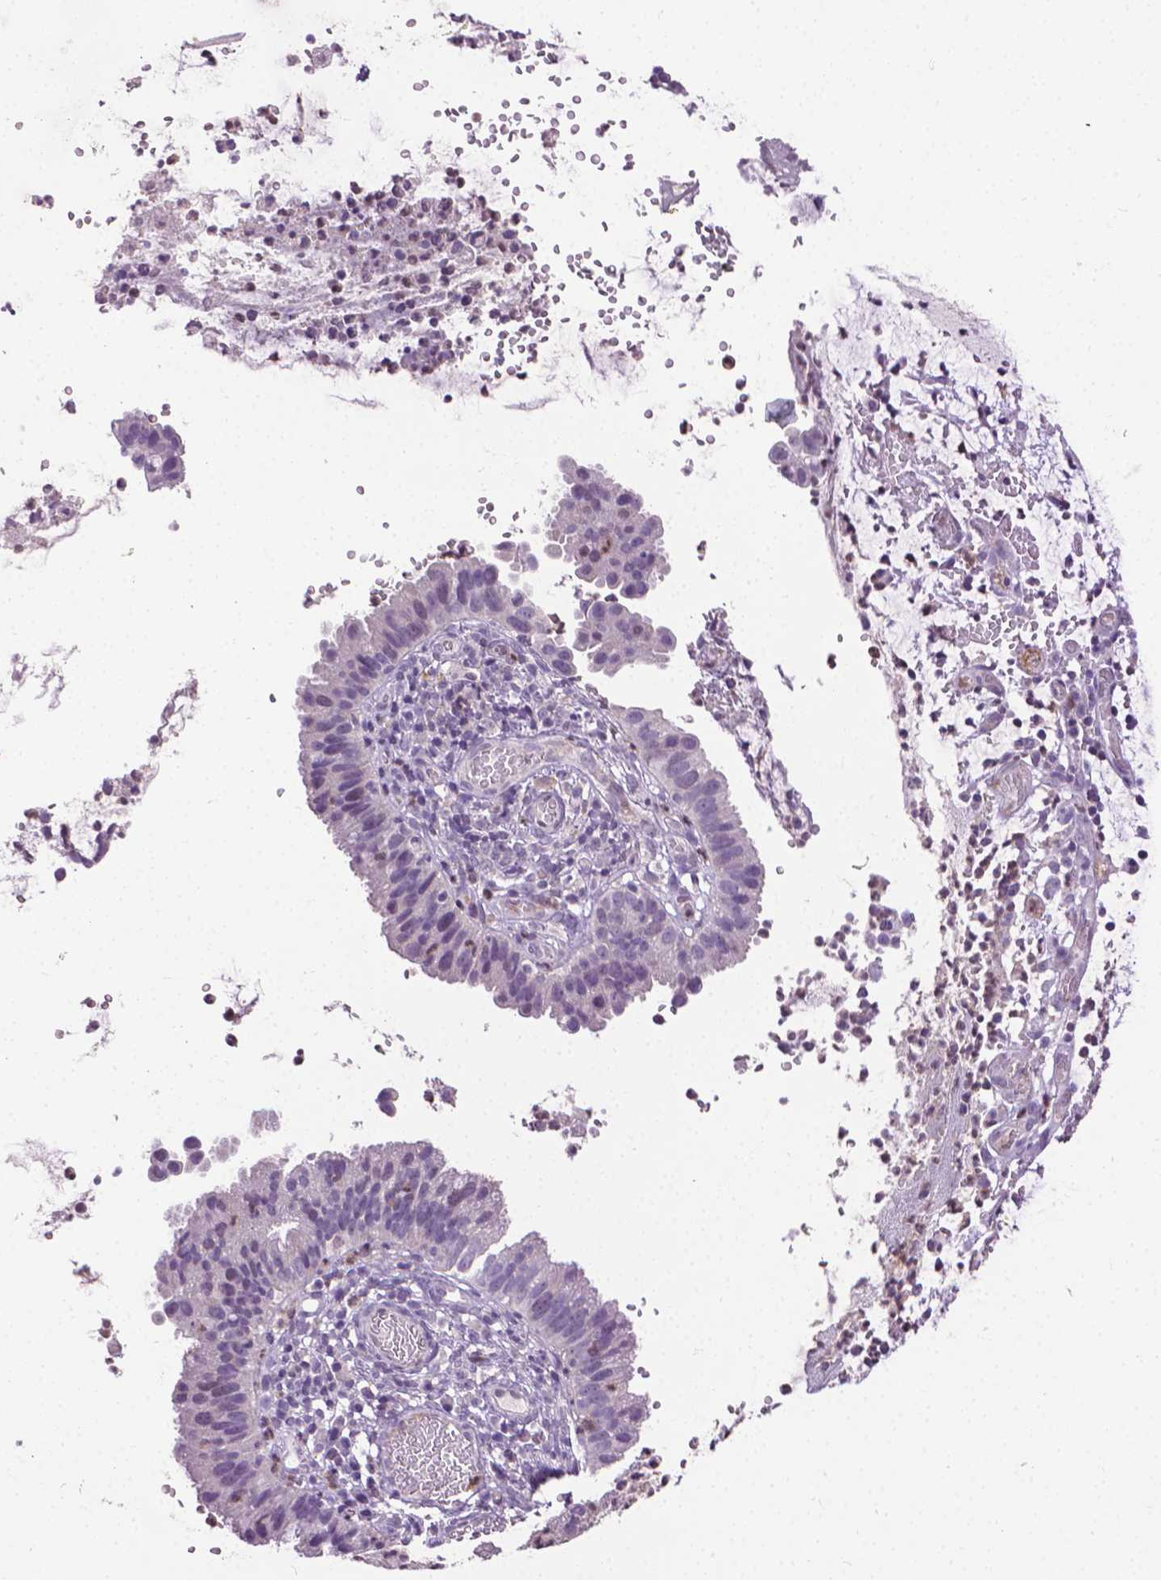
{"staining": {"intensity": "negative", "quantity": "none", "location": "none"}, "tissue": "cervical cancer", "cell_type": "Tumor cells", "image_type": "cancer", "snomed": [{"axis": "morphology", "description": "Adenocarcinoma, NOS"}, {"axis": "topography", "description": "Cervix"}], "caption": "DAB immunohistochemical staining of human adenocarcinoma (cervical) demonstrates no significant staining in tumor cells.", "gene": "CDKN2D", "patient": {"sex": "female", "age": 34}}